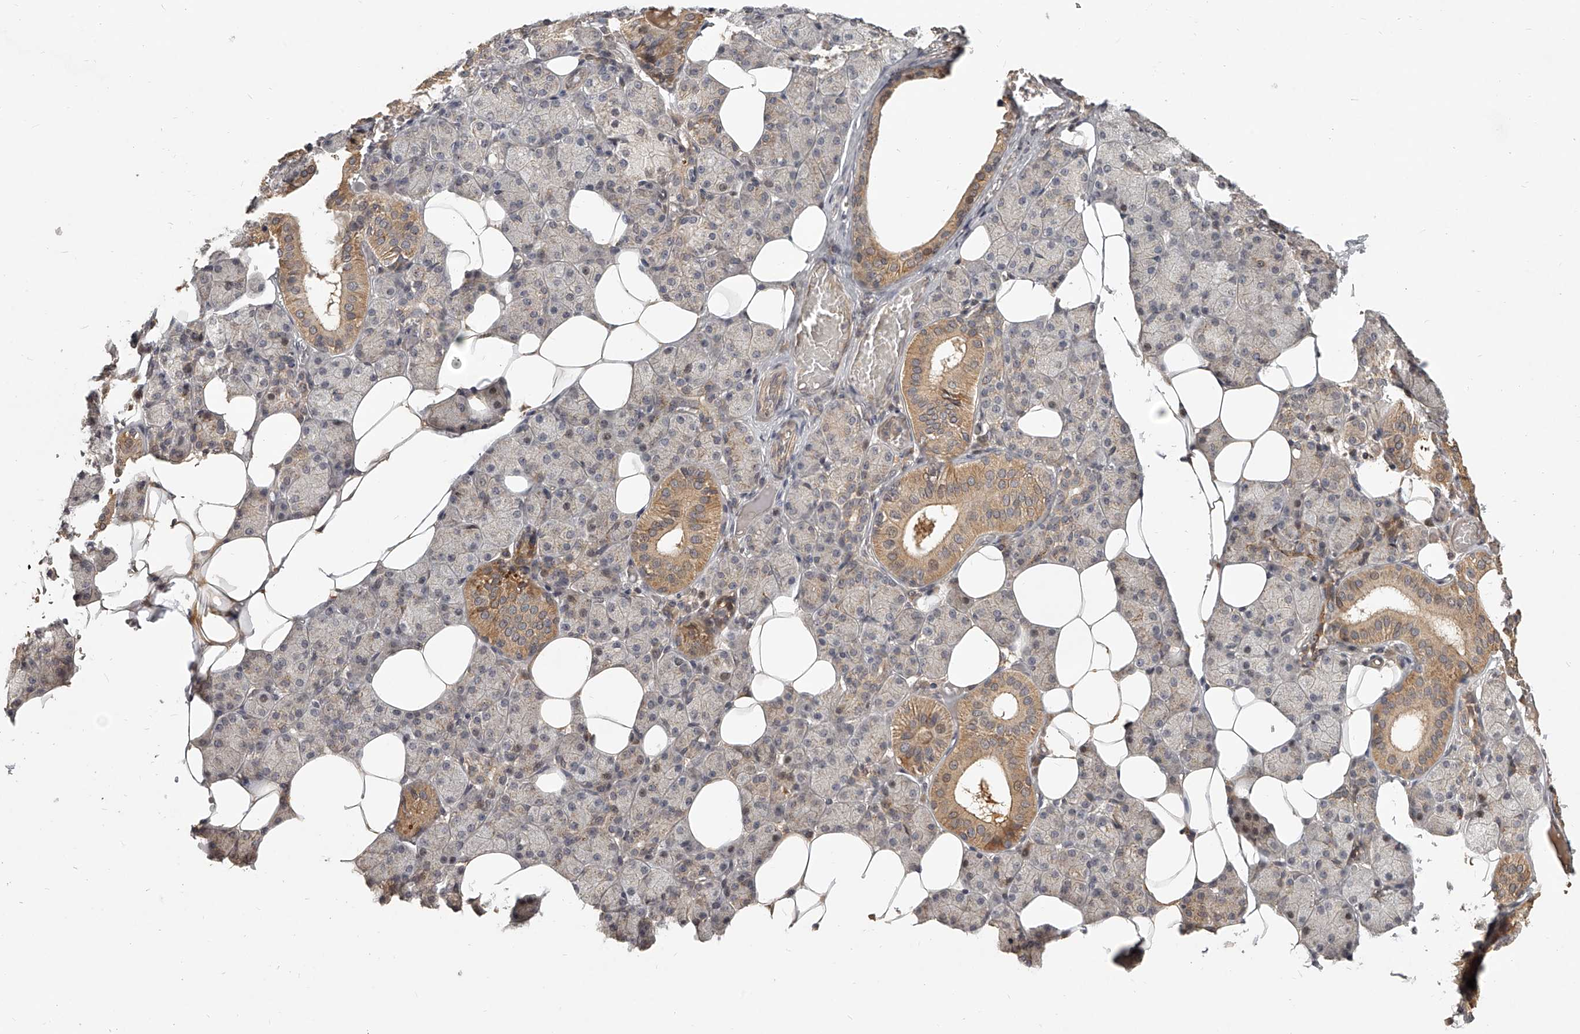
{"staining": {"intensity": "moderate", "quantity": "25%-75%", "location": "cytoplasmic/membranous"}, "tissue": "salivary gland", "cell_type": "Glandular cells", "image_type": "normal", "snomed": [{"axis": "morphology", "description": "Normal tissue, NOS"}, {"axis": "topography", "description": "Salivary gland"}], "caption": "This micrograph reveals immunohistochemistry staining of benign human salivary gland, with medium moderate cytoplasmic/membranous staining in approximately 25%-75% of glandular cells.", "gene": "SLC37A1", "patient": {"sex": "female", "age": 33}}